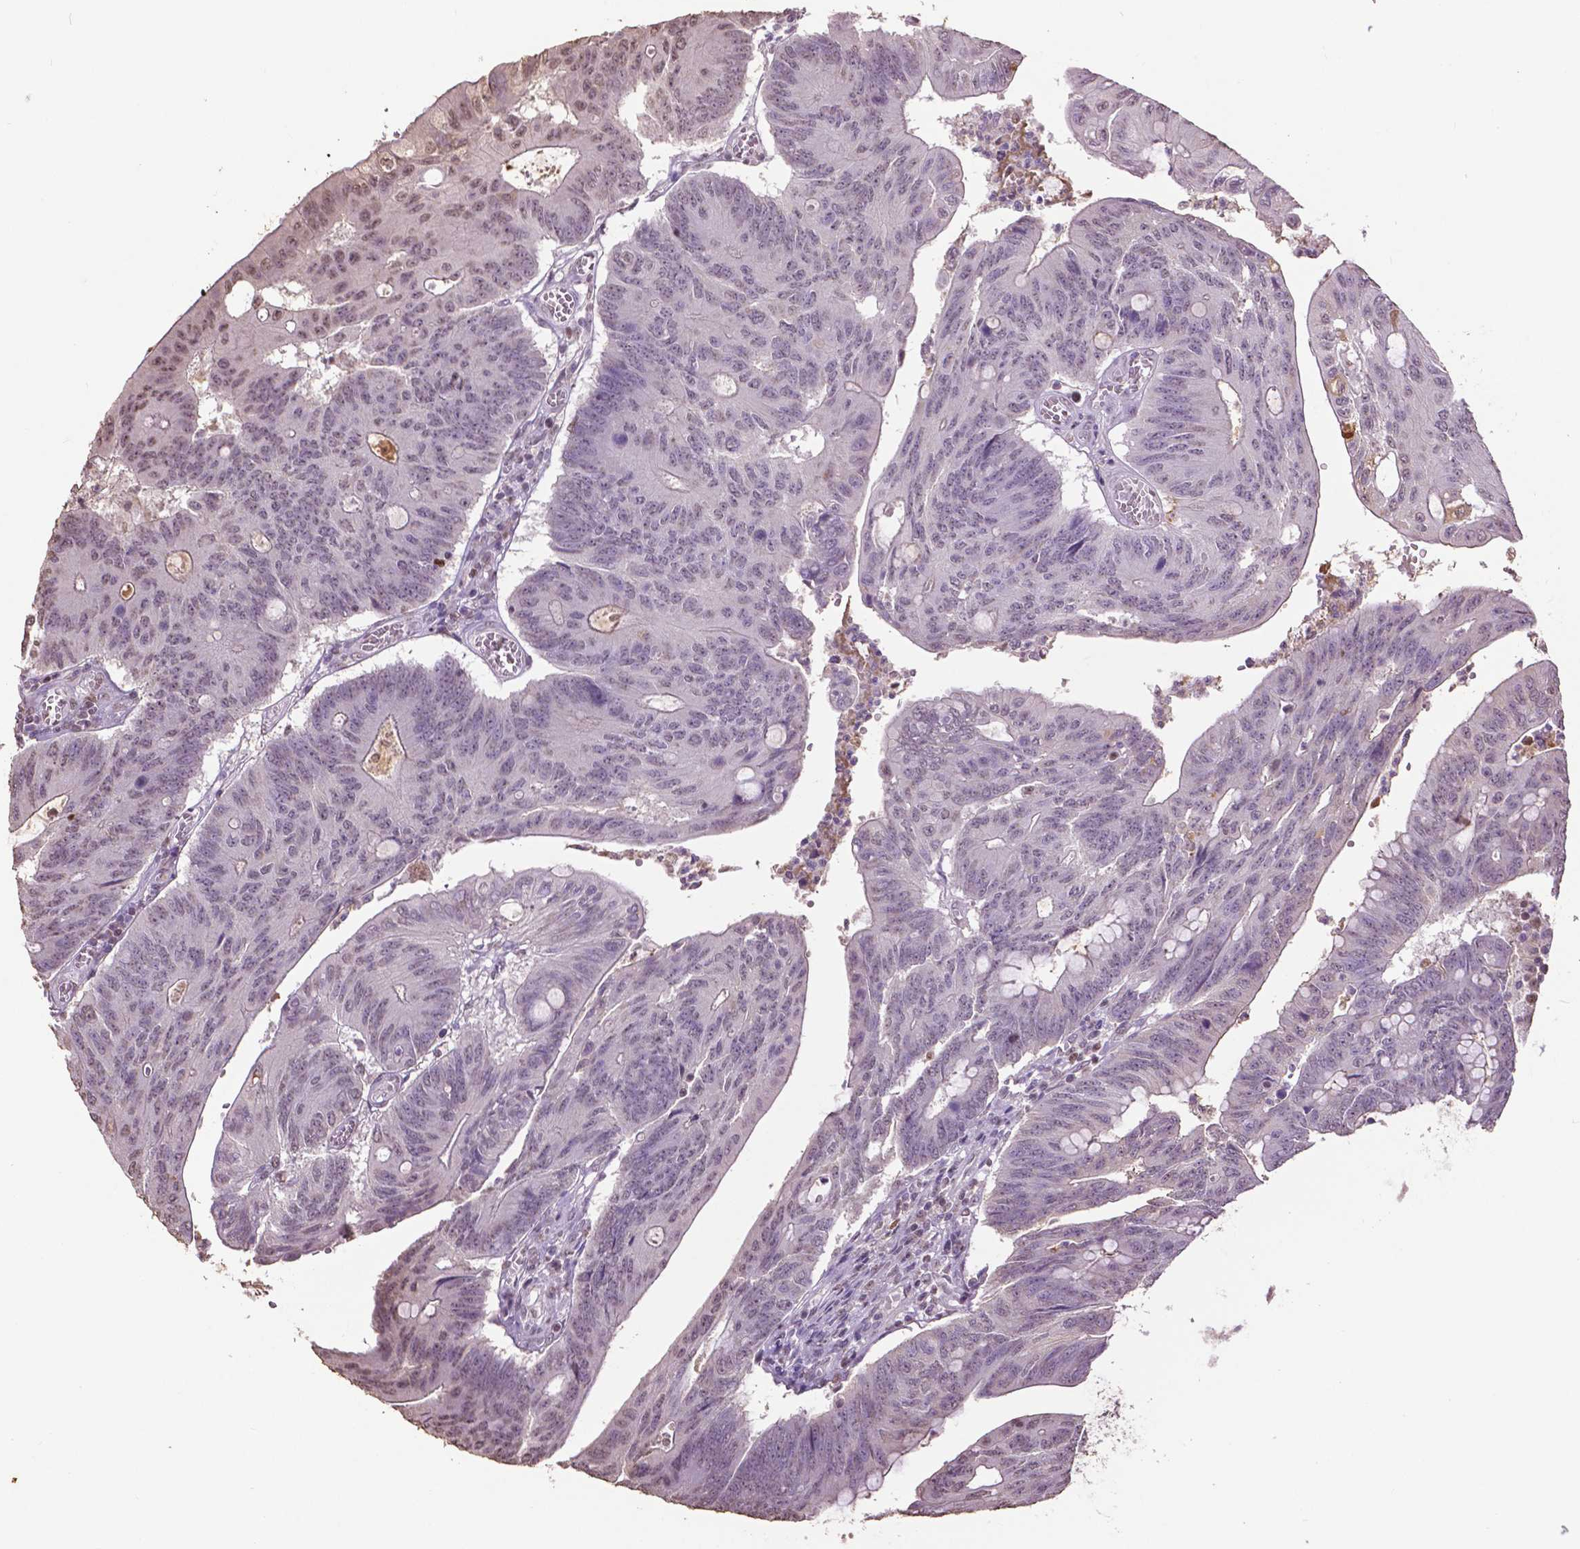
{"staining": {"intensity": "negative", "quantity": "none", "location": "none"}, "tissue": "colorectal cancer", "cell_type": "Tumor cells", "image_type": "cancer", "snomed": [{"axis": "morphology", "description": "Adenocarcinoma, NOS"}, {"axis": "topography", "description": "Colon"}], "caption": "Colorectal cancer stained for a protein using immunohistochemistry reveals no staining tumor cells.", "gene": "RUNX3", "patient": {"sex": "male", "age": 65}}